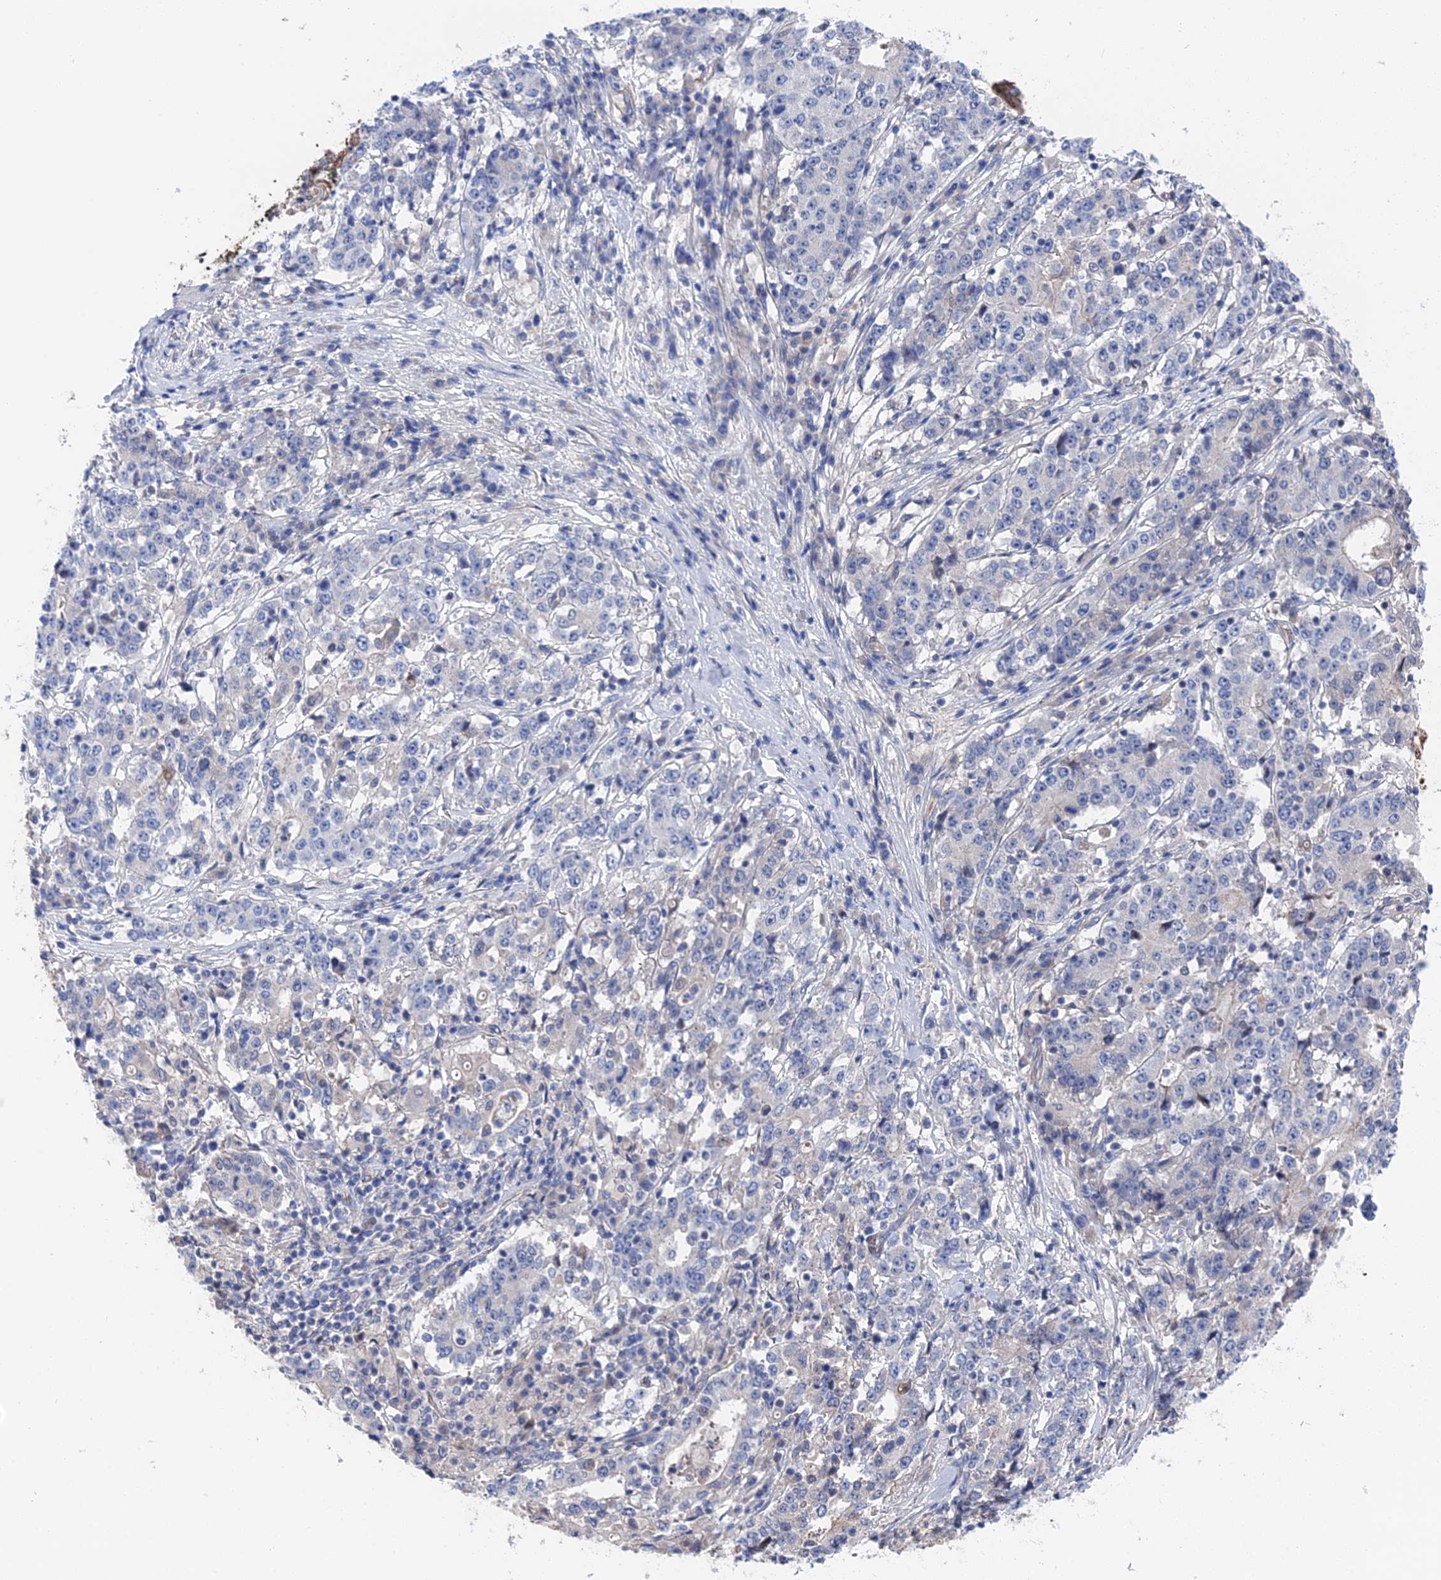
{"staining": {"intensity": "negative", "quantity": "none", "location": "none"}, "tissue": "stomach cancer", "cell_type": "Tumor cells", "image_type": "cancer", "snomed": [{"axis": "morphology", "description": "Adenocarcinoma, NOS"}, {"axis": "topography", "description": "Stomach"}], "caption": "Stomach cancer was stained to show a protein in brown. There is no significant positivity in tumor cells. Brightfield microscopy of immunohistochemistry stained with DAB (brown) and hematoxylin (blue), captured at high magnification.", "gene": "MTHFSD", "patient": {"sex": "male", "age": 59}}